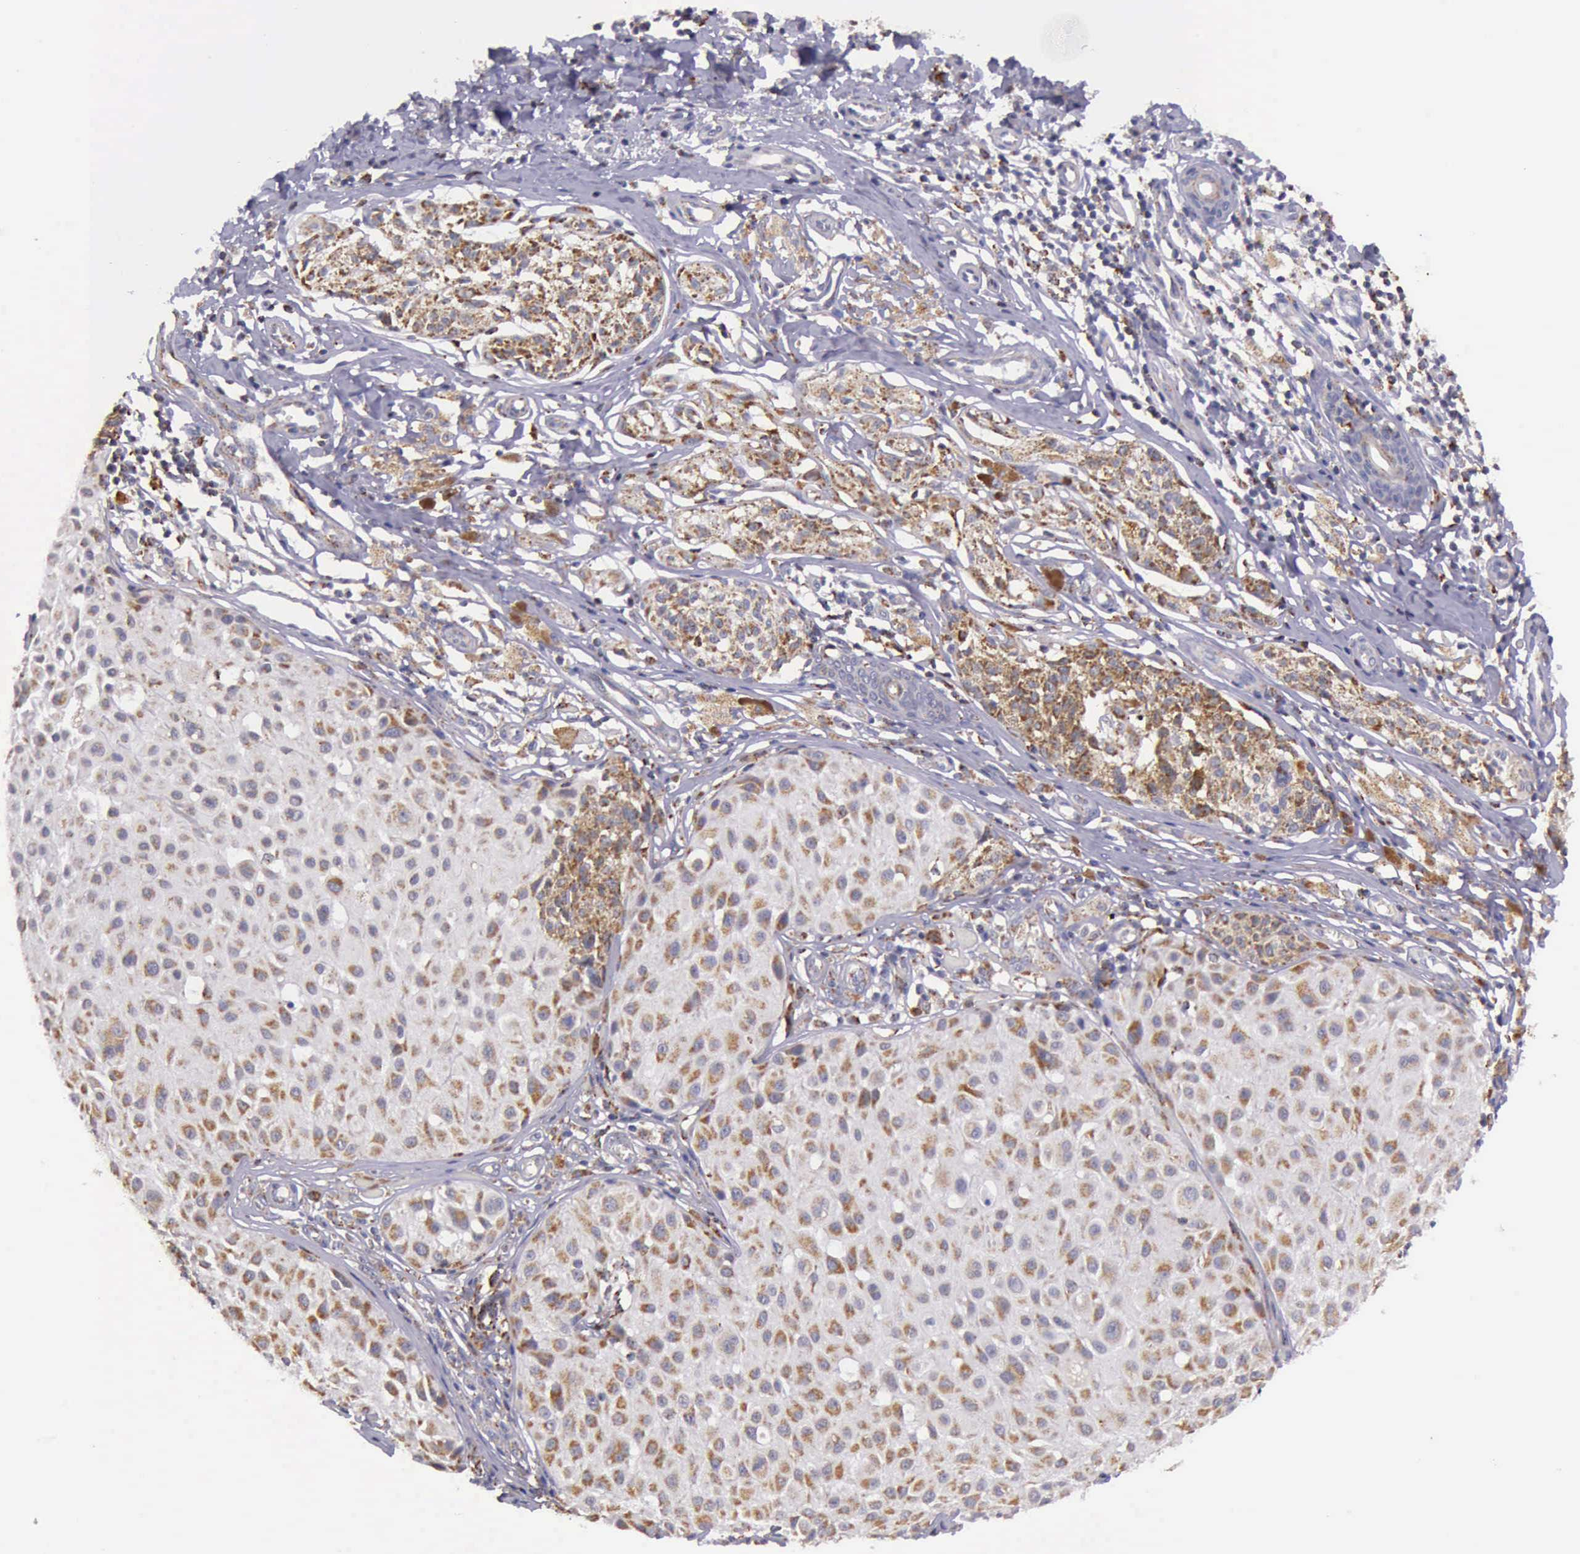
{"staining": {"intensity": "strong", "quantity": "25%-75%", "location": "cytoplasmic/membranous"}, "tissue": "melanoma", "cell_type": "Tumor cells", "image_type": "cancer", "snomed": [{"axis": "morphology", "description": "Malignant melanoma, NOS"}, {"axis": "topography", "description": "Skin"}], "caption": "This micrograph shows immunohistochemistry (IHC) staining of human malignant melanoma, with high strong cytoplasmic/membranous expression in about 25%-75% of tumor cells.", "gene": "TXN2", "patient": {"sex": "male", "age": 36}}